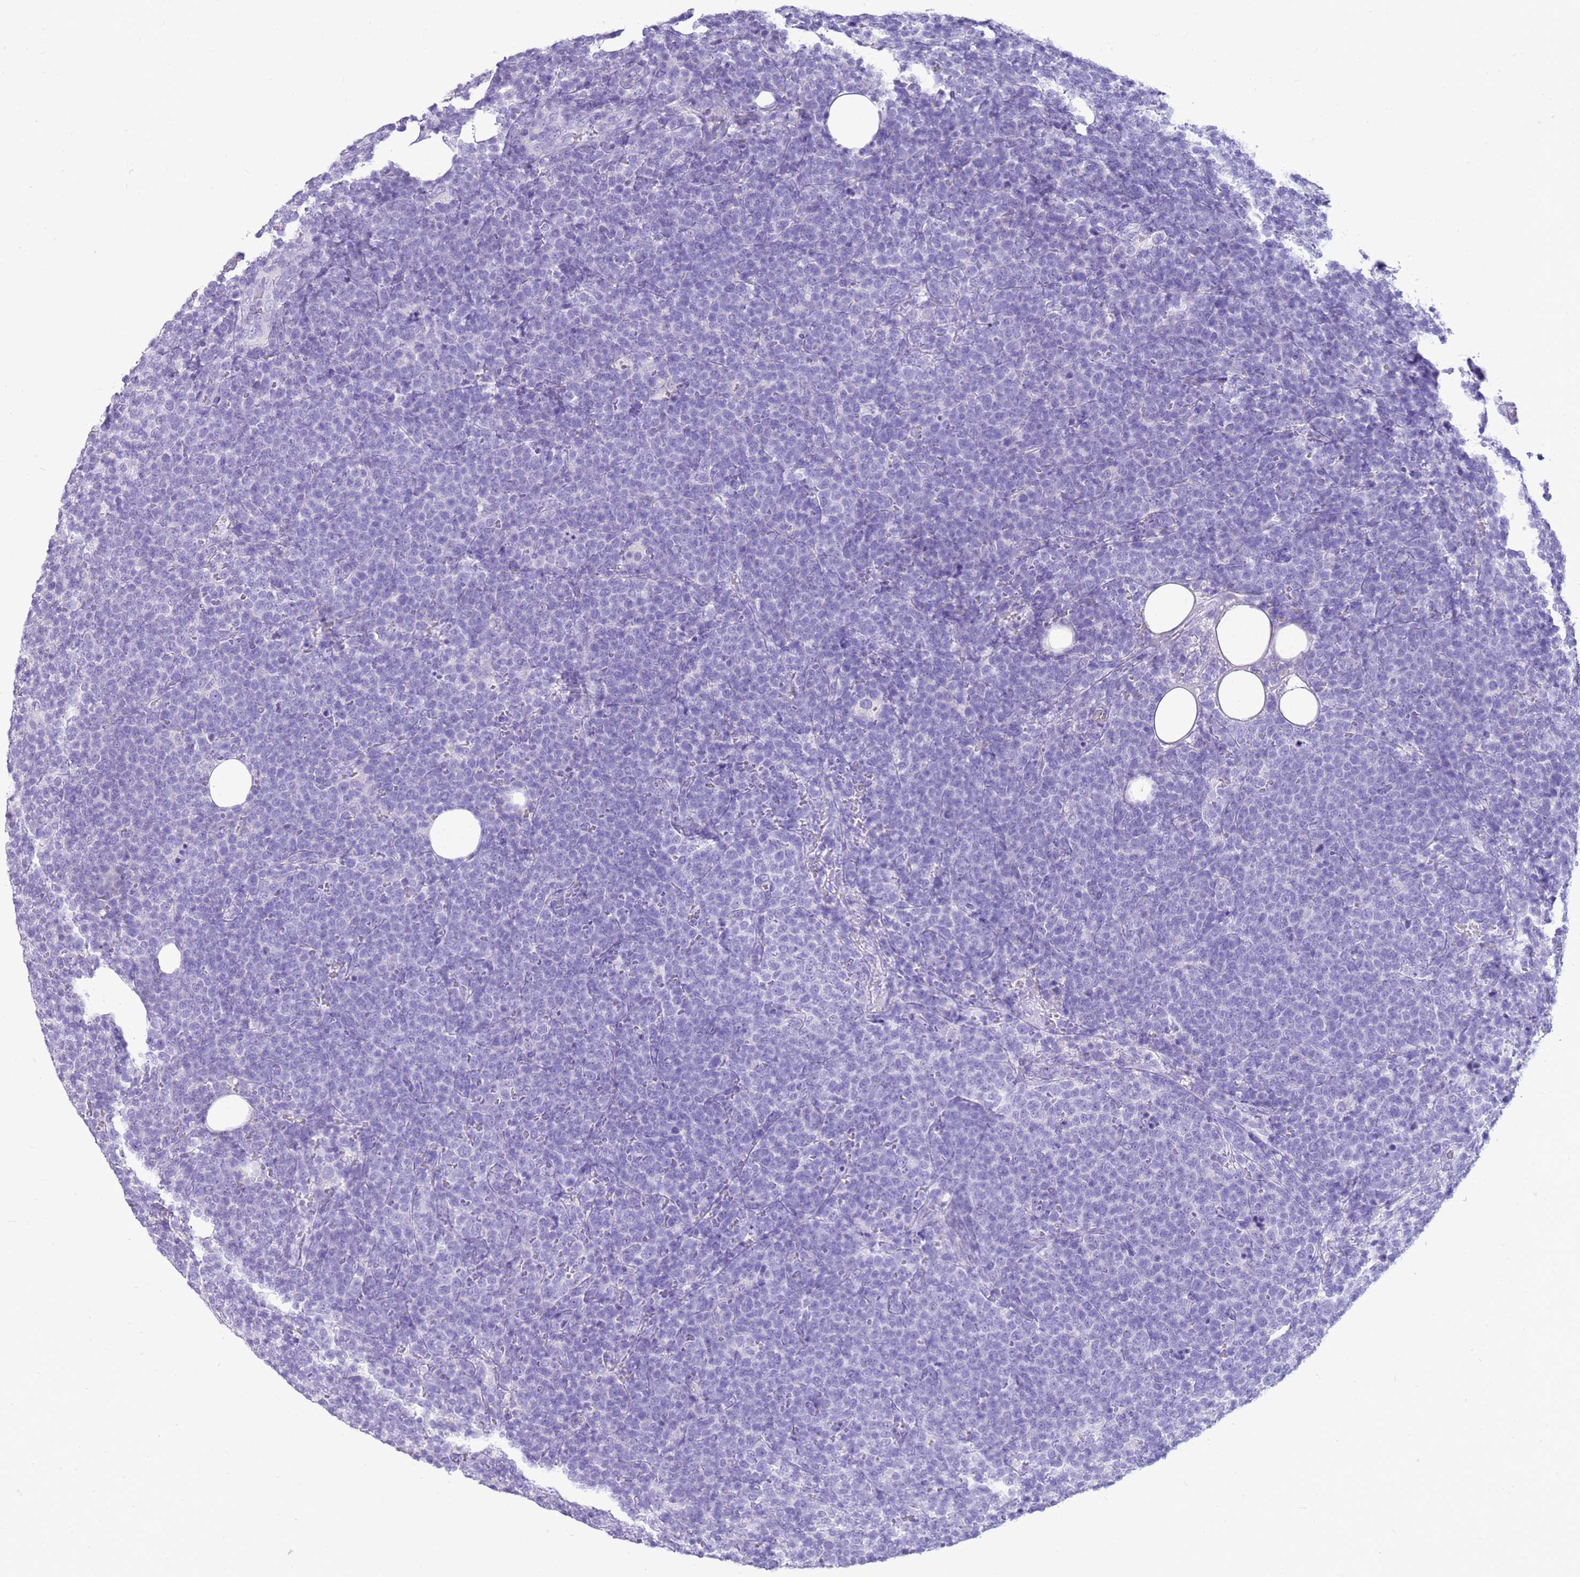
{"staining": {"intensity": "negative", "quantity": "none", "location": "none"}, "tissue": "lymphoma", "cell_type": "Tumor cells", "image_type": "cancer", "snomed": [{"axis": "morphology", "description": "Malignant lymphoma, non-Hodgkin's type, High grade"}, {"axis": "topography", "description": "Lymph node"}], "caption": "DAB (3,3'-diaminobenzidine) immunohistochemical staining of human lymphoma displays no significant staining in tumor cells.", "gene": "CA8", "patient": {"sex": "male", "age": 61}}